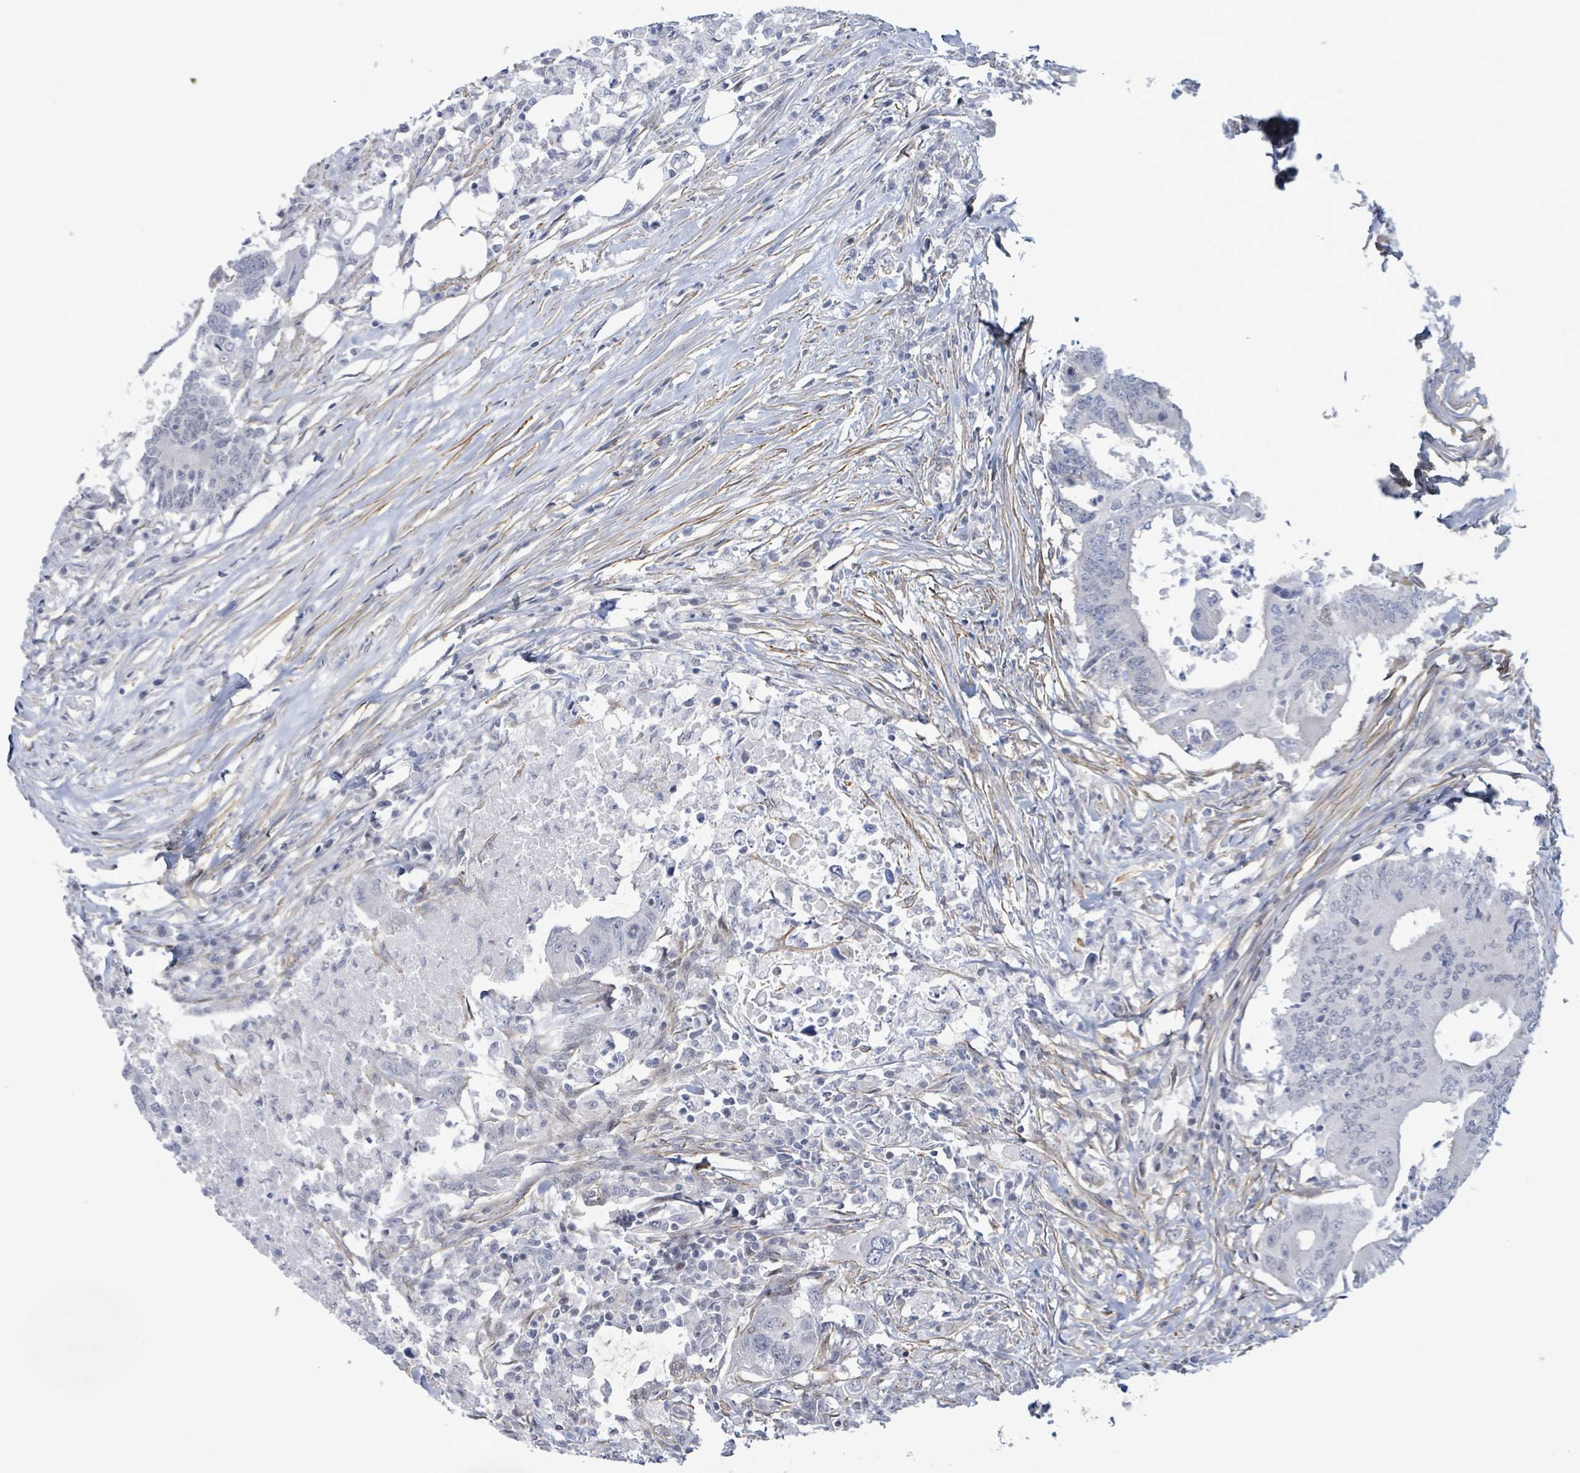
{"staining": {"intensity": "negative", "quantity": "none", "location": "none"}, "tissue": "colorectal cancer", "cell_type": "Tumor cells", "image_type": "cancer", "snomed": [{"axis": "morphology", "description": "Adenocarcinoma, NOS"}, {"axis": "topography", "description": "Colon"}], "caption": "Micrograph shows no significant protein positivity in tumor cells of colorectal cancer (adenocarcinoma).", "gene": "DMRTC1B", "patient": {"sex": "male", "age": 71}}